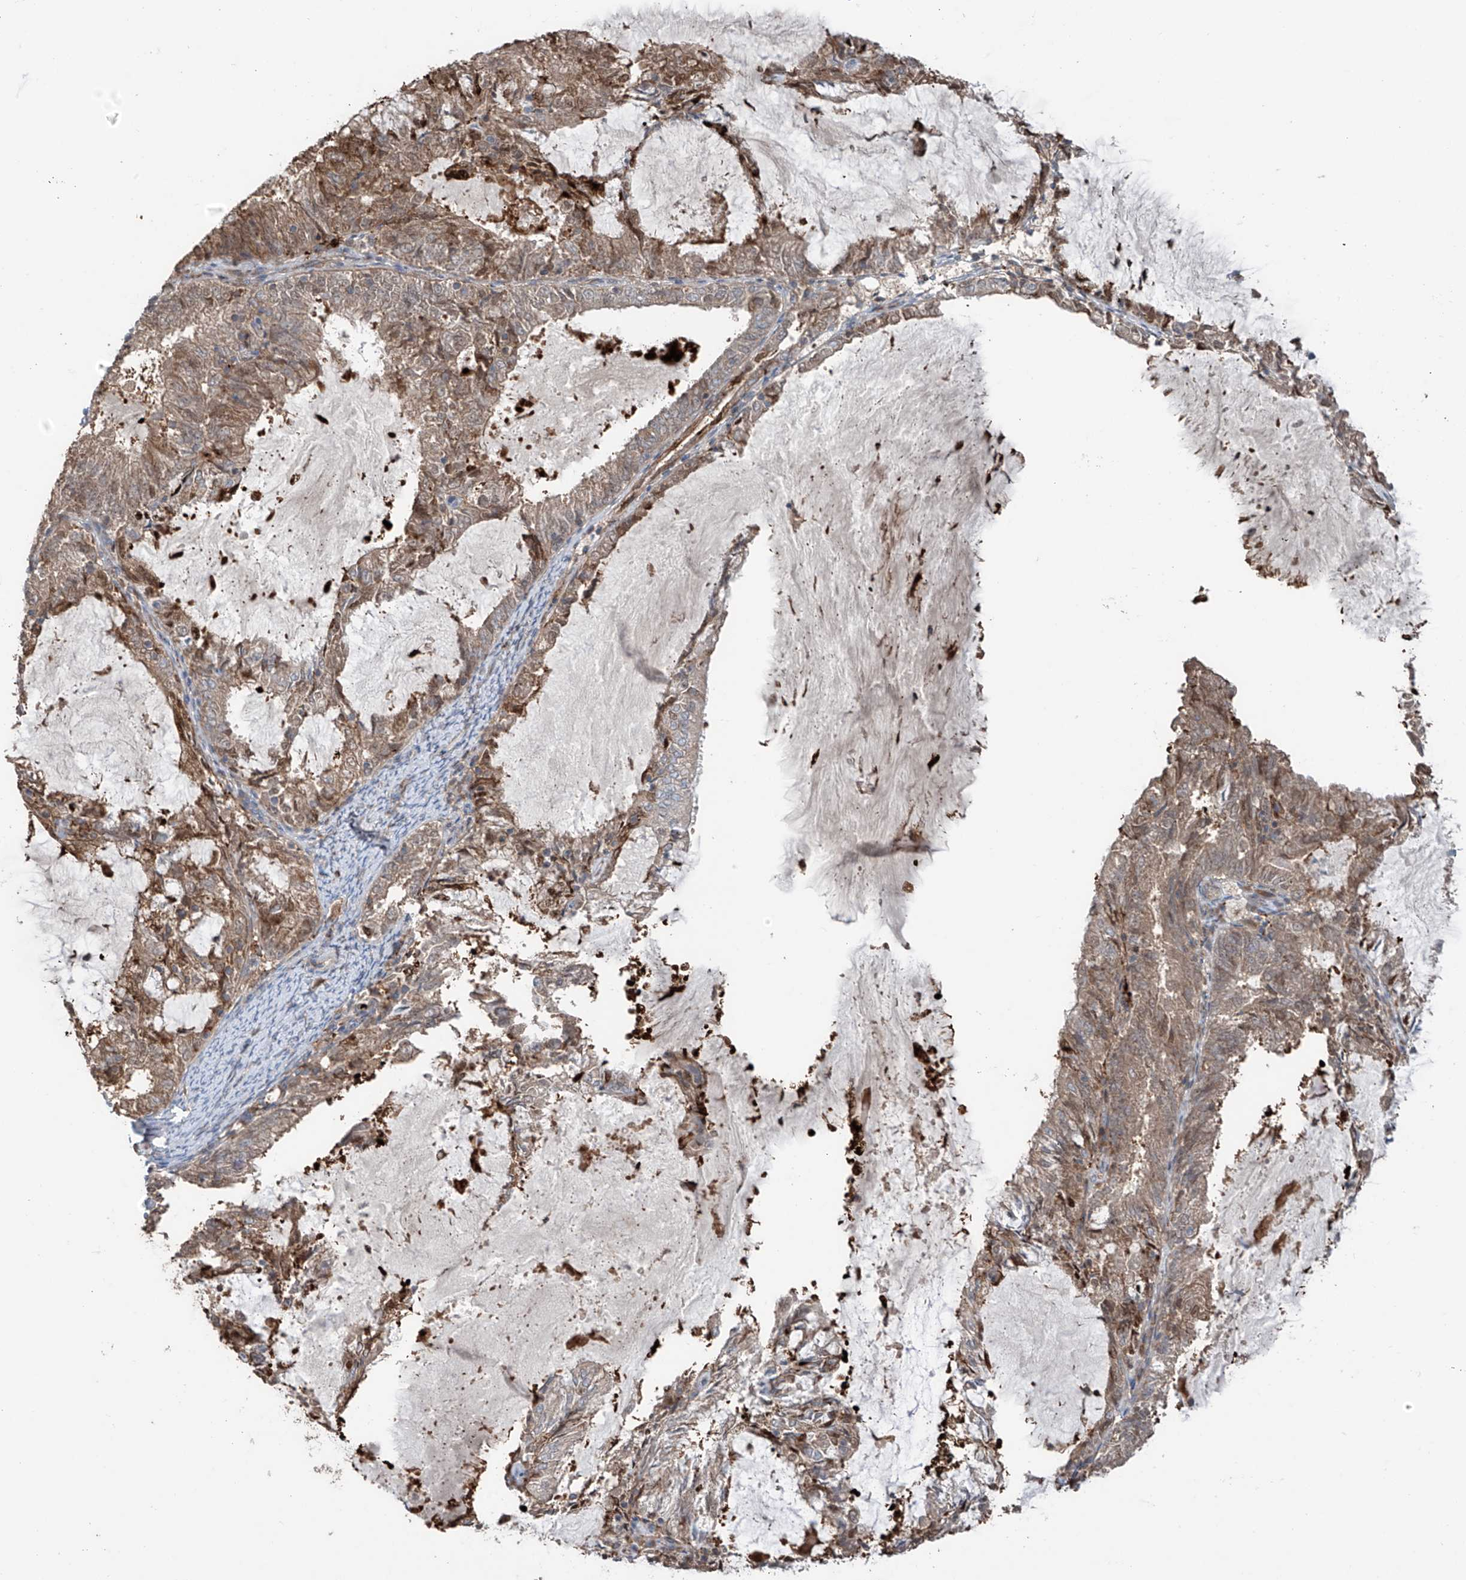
{"staining": {"intensity": "moderate", "quantity": ">75%", "location": "cytoplasmic/membranous"}, "tissue": "endometrial cancer", "cell_type": "Tumor cells", "image_type": "cancer", "snomed": [{"axis": "morphology", "description": "Adenocarcinoma, NOS"}, {"axis": "topography", "description": "Endometrium"}], "caption": "Protein analysis of endometrial cancer tissue reveals moderate cytoplasmic/membranous positivity in approximately >75% of tumor cells. (Stains: DAB in brown, nuclei in blue, Microscopy: brightfield microscopy at high magnification).", "gene": "SAMD3", "patient": {"sex": "female", "age": 57}}